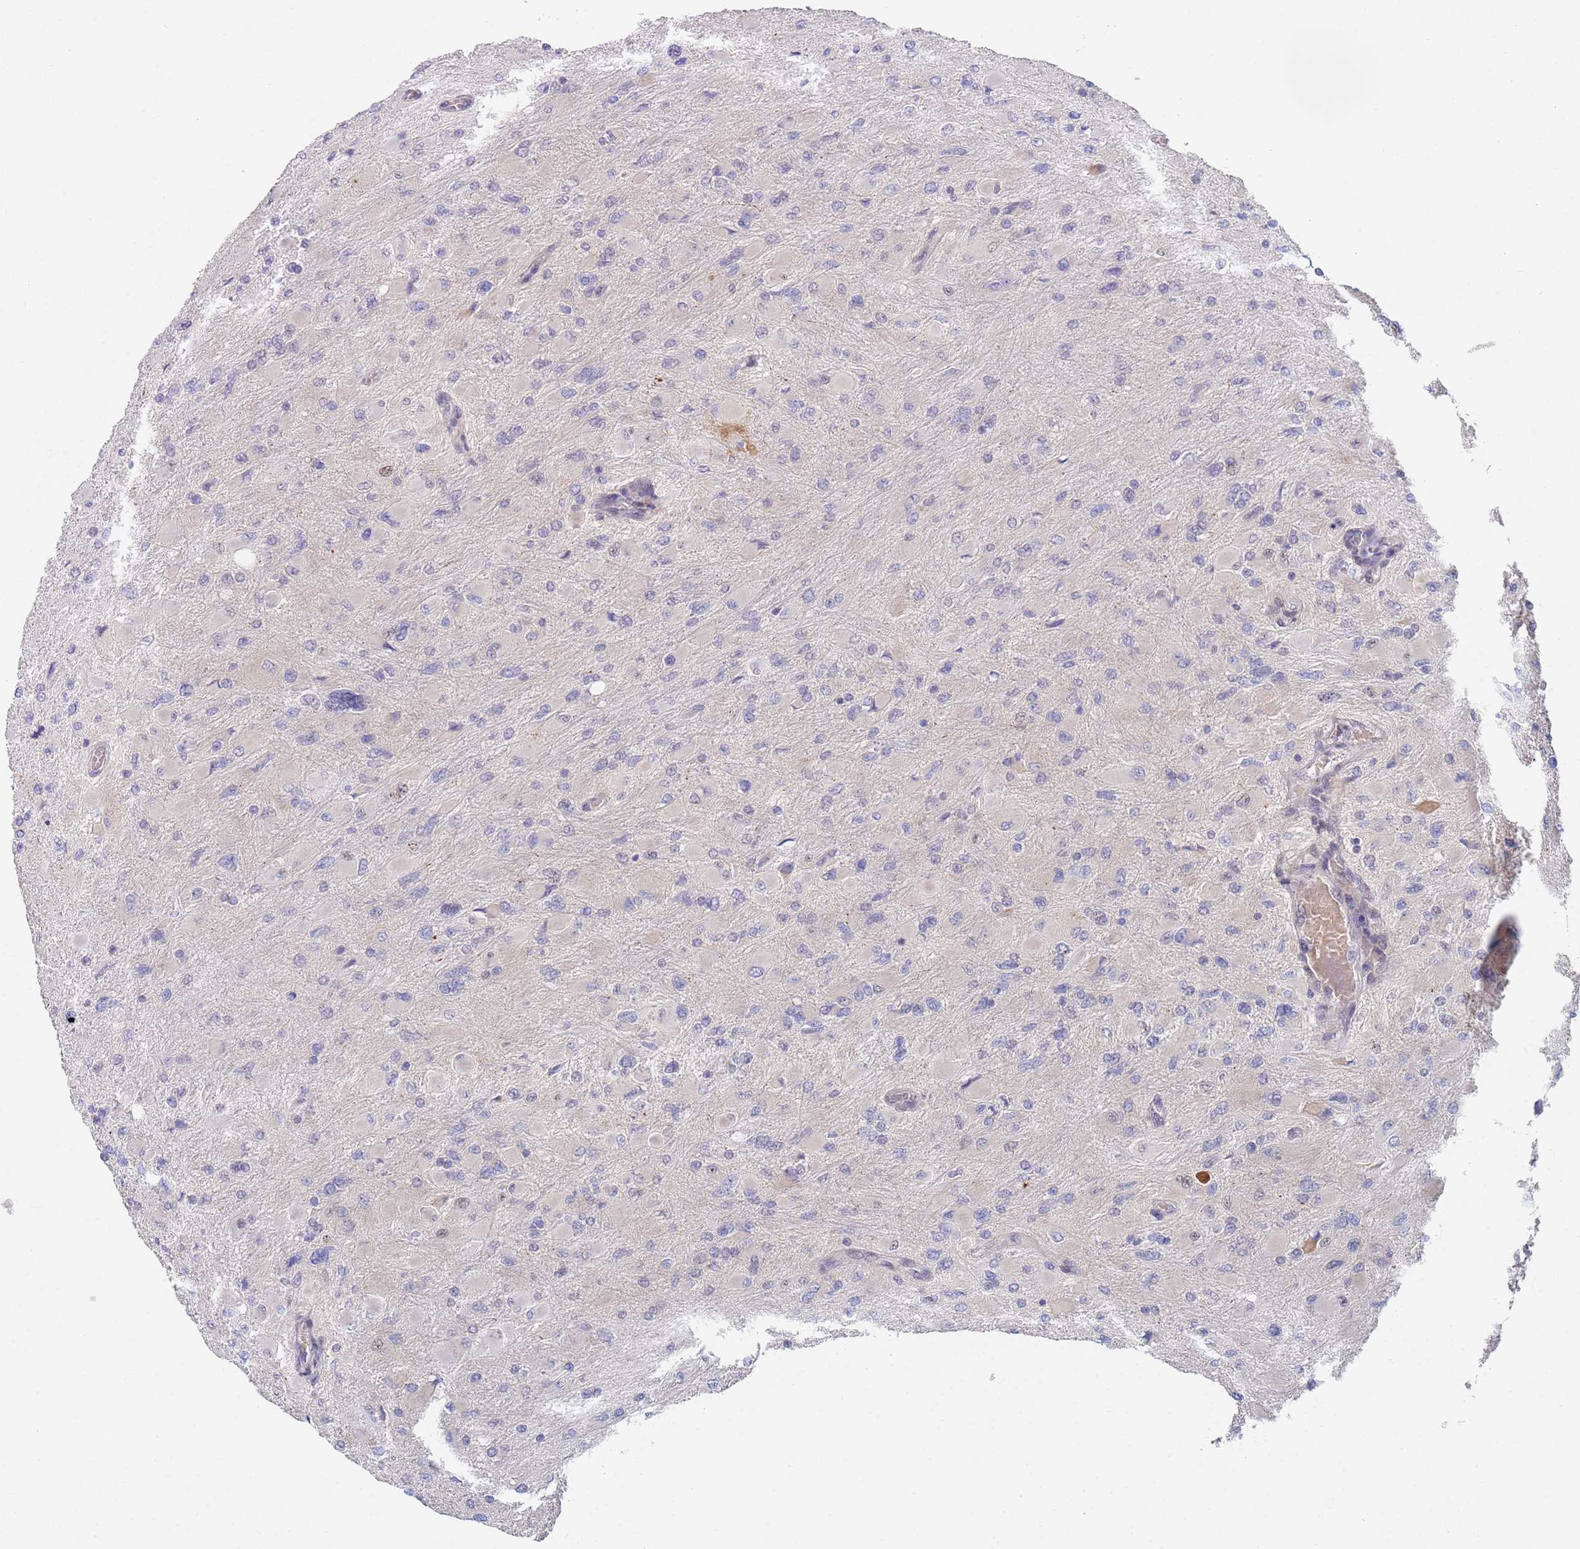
{"staining": {"intensity": "negative", "quantity": "none", "location": "none"}, "tissue": "glioma", "cell_type": "Tumor cells", "image_type": "cancer", "snomed": [{"axis": "morphology", "description": "Glioma, malignant, High grade"}, {"axis": "topography", "description": "Cerebral cortex"}], "caption": "Malignant glioma (high-grade) was stained to show a protein in brown. There is no significant positivity in tumor cells.", "gene": "PLCL2", "patient": {"sex": "female", "age": 36}}